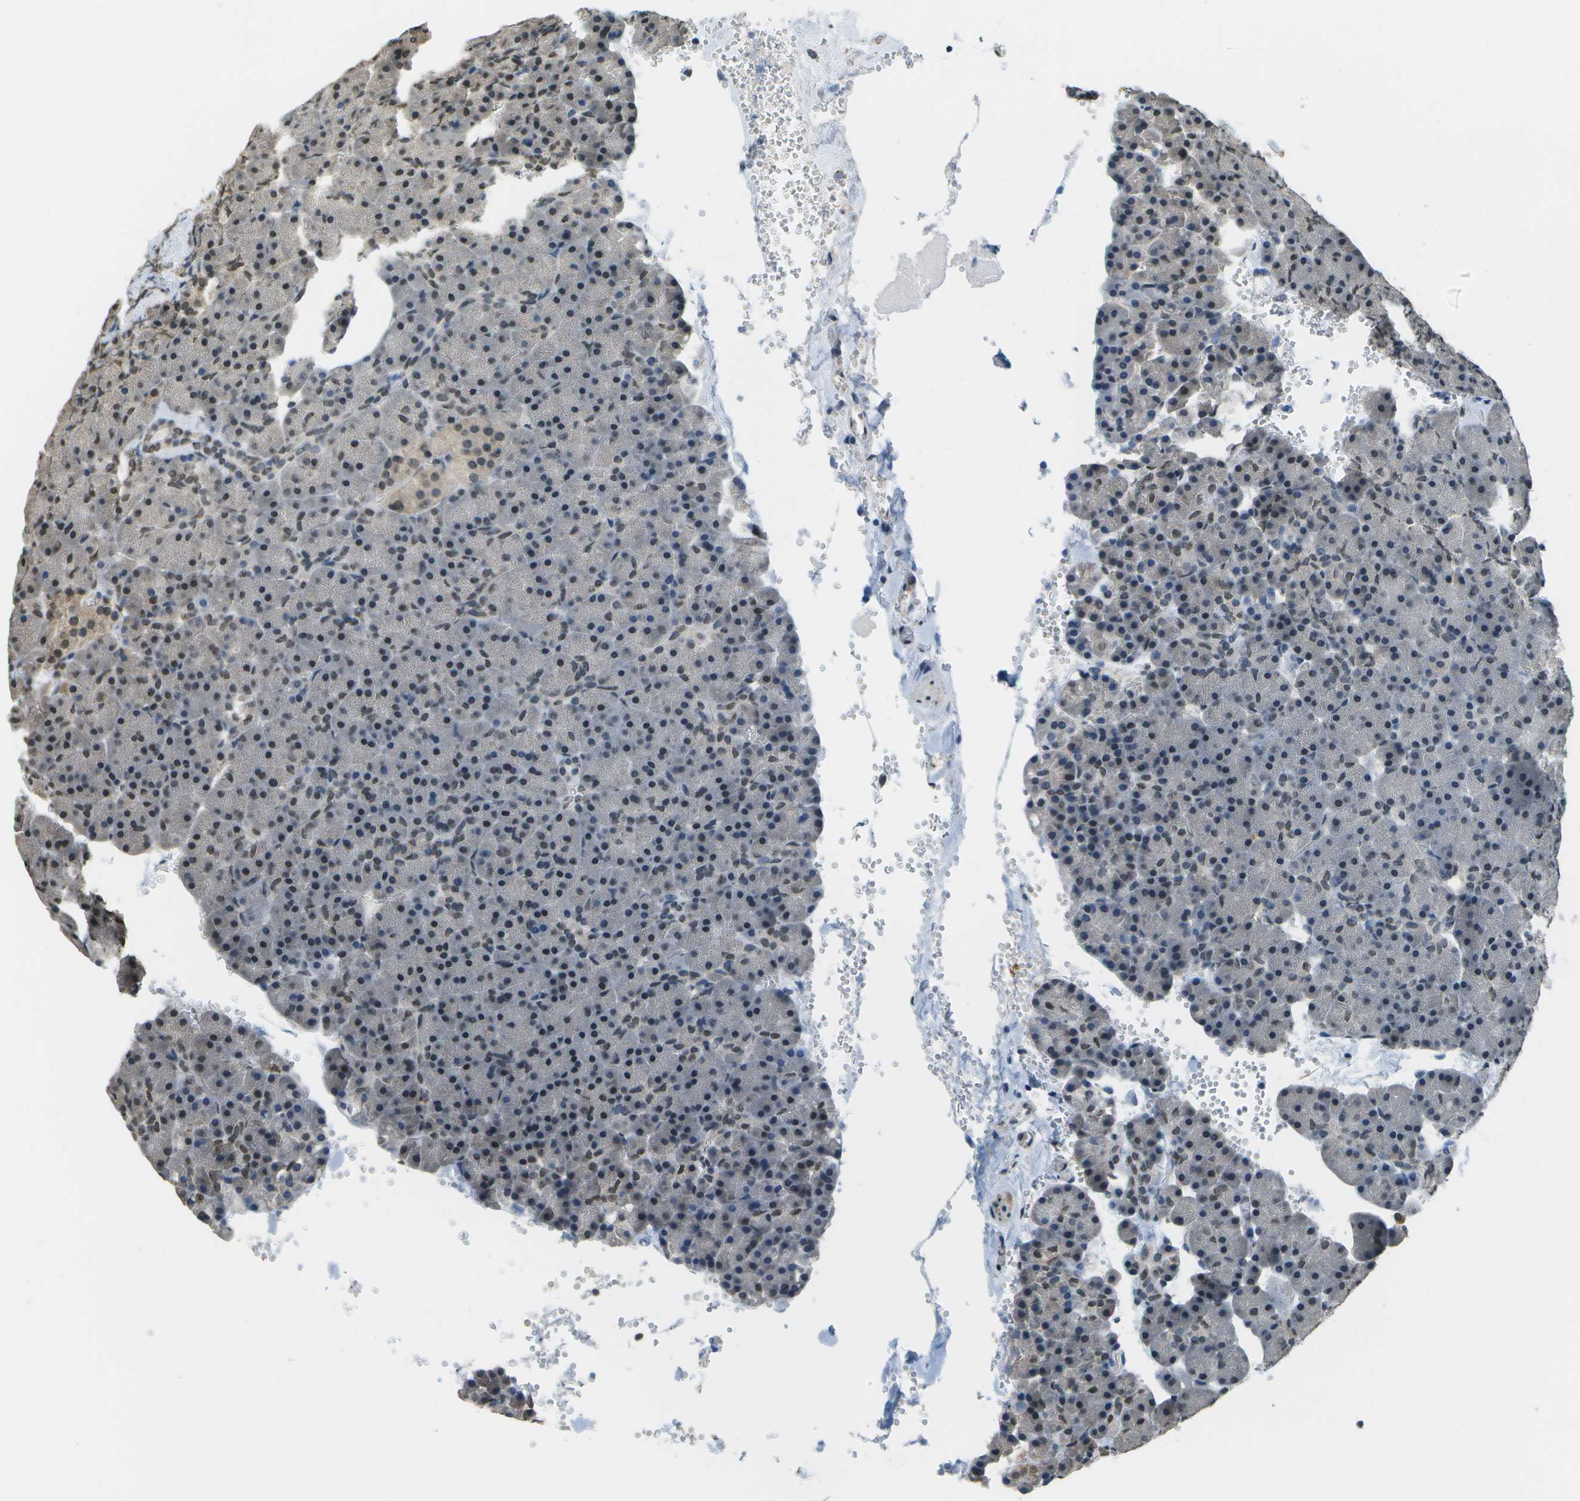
{"staining": {"intensity": "moderate", "quantity": "<25%", "location": "nuclear"}, "tissue": "pancreas", "cell_type": "Exocrine glandular cells", "image_type": "normal", "snomed": [{"axis": "morphology", "description": "Normal tissue, NOS"}, {"axis": "topography", "description": "Pancreas"}], "caption": "Moderate nuclear protein staining is appreciated in about <25% of exocrine glandular cells in pancreas. Nuclei are stained in blue.", "gene": "ABL2", "patient": {"sex": "female", "age": 35}}